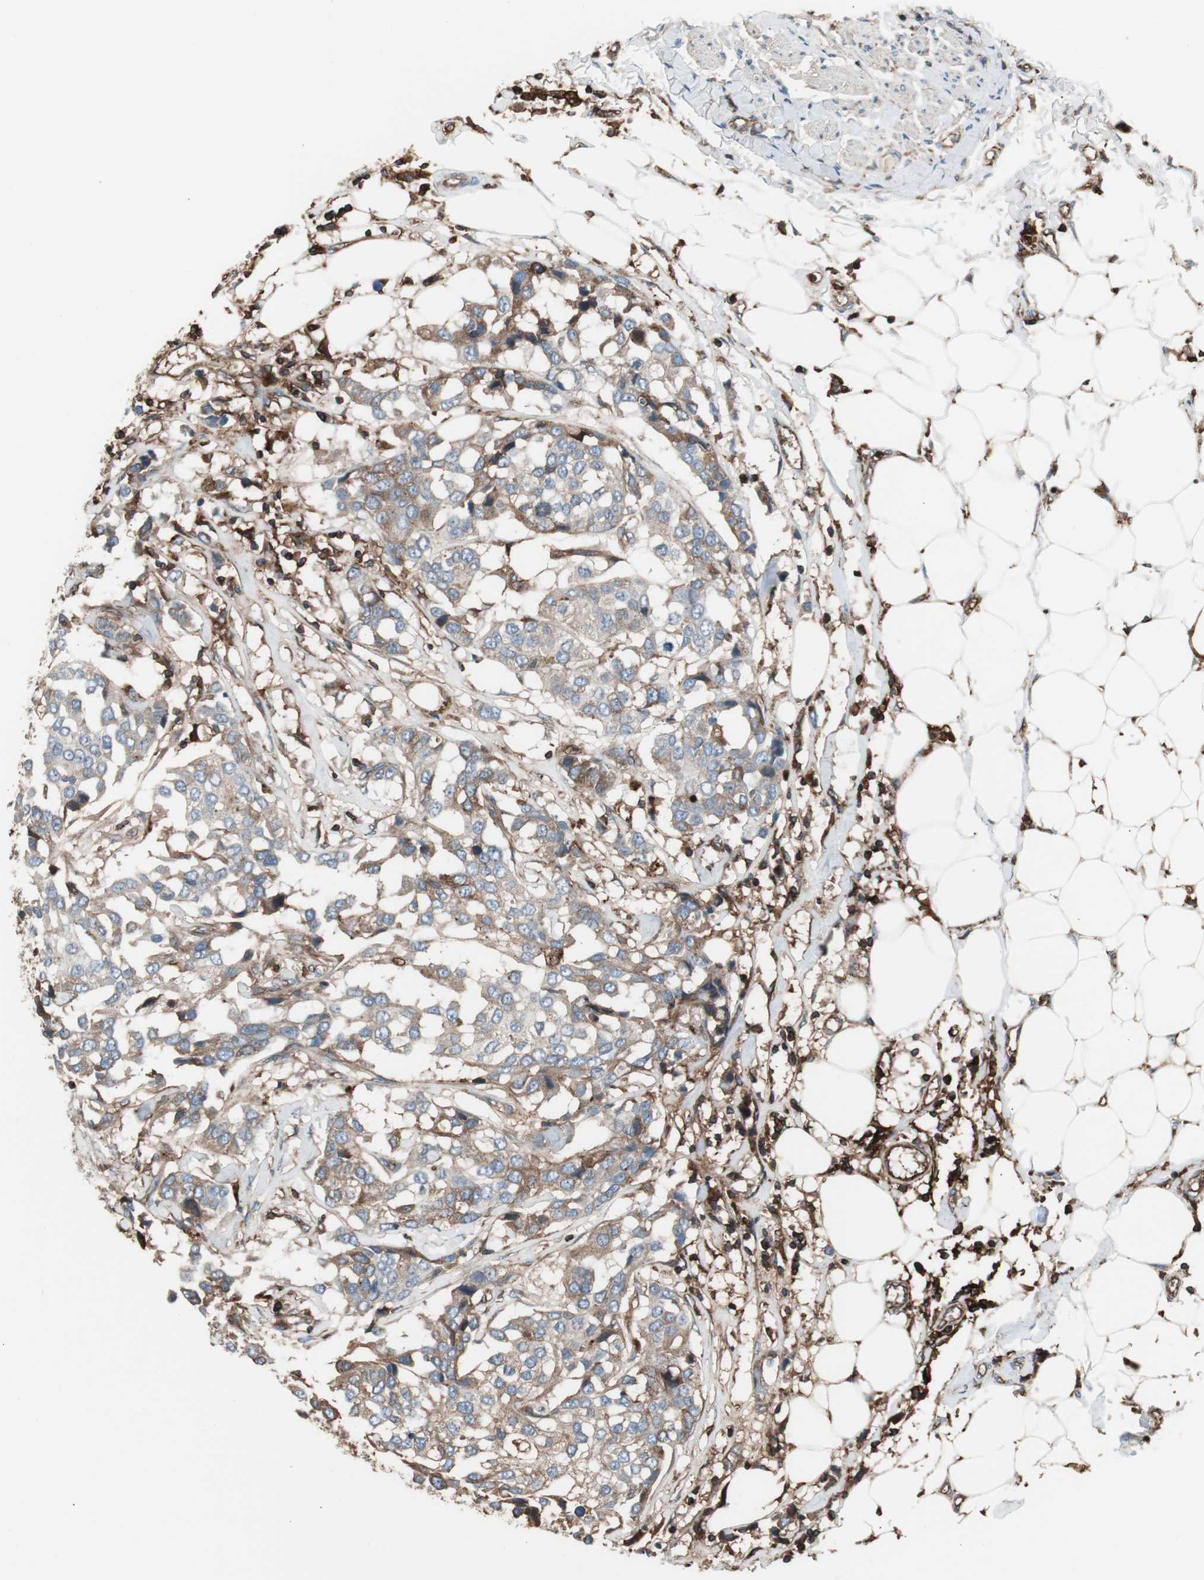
{"staining": {"intensity": "moderate", "quantity": ">75%", "location": "cytoplasmic/membranous"}, "tissue": "breast cancer", "cell_type": "Tumor cells", "image_type": "cancer", "snomed": [{"axis": "morphology", "description": "Duct carcinoma"}, {"axis": "topography", "description": "Breast"}], "caption": "Protein expression analysis of human breast cancer (invasive ductal carcinoma) reveals moderate cytoplasmic/membranous expression in approximately >75% of tumor cells. (brown staining indicates protein expression, while blue staining denotes nuclei).", "gene": "B2M", "patient": {"sex": "female", "age": 80}}